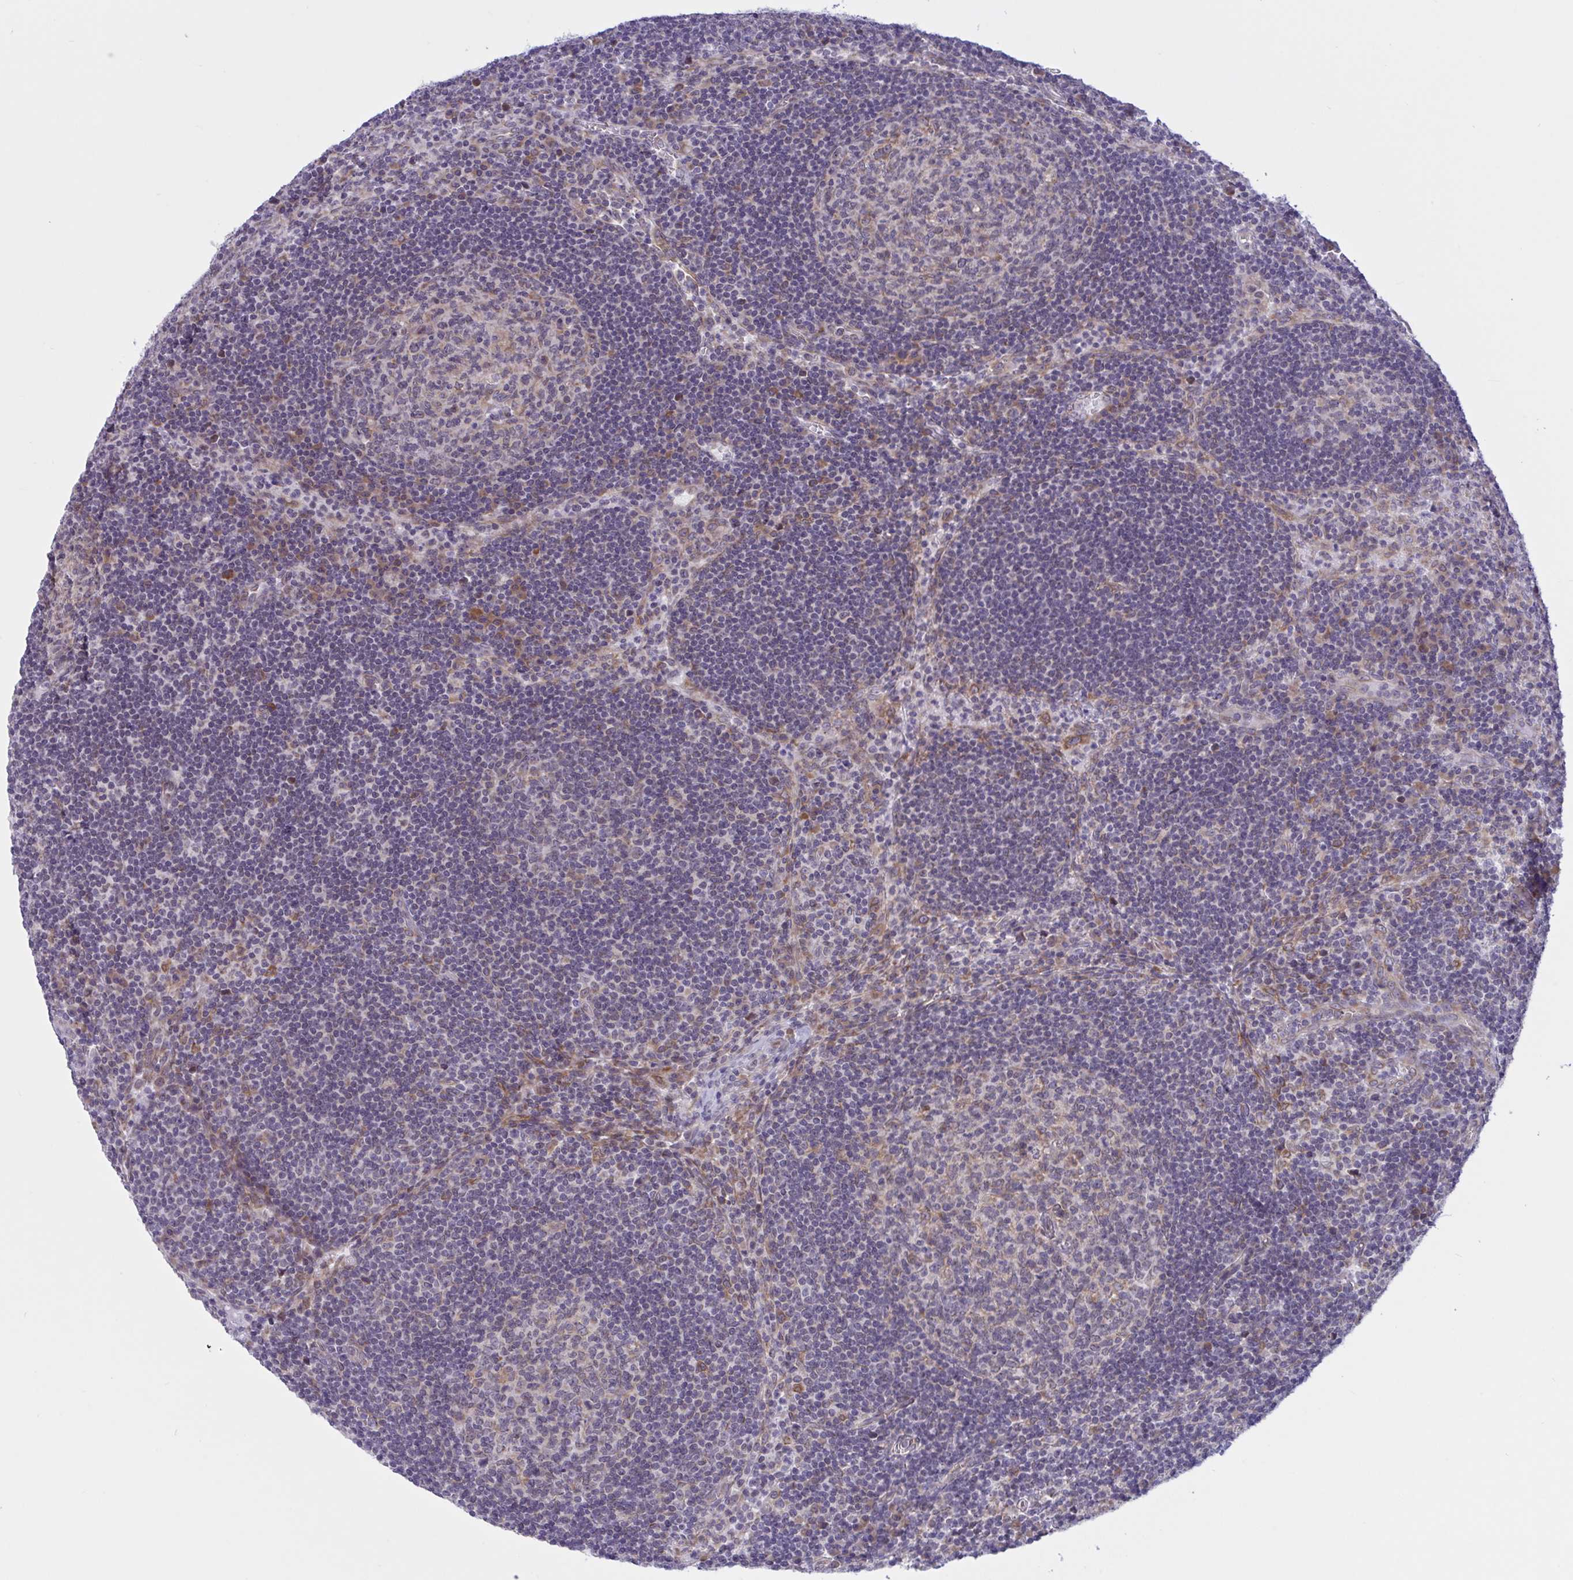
{"staining": {"intensity": "weak", "quantity": "25%-75%", "location": "cytoplasmic/membranous"}, "tissue": "lymph node", "cell_type": "Germinal center cells", "image_type": "normal", "snomed": [{"axis": "morphology", "description": "Normal tissue, NOS"}, {"axis": "topography", "description": "Lymph node"}], "caption": "The photomicrograph reveals staining of benign lymph node, revealing weak cytoplasmic/membranous protein staining (brown color) within germinal center cells.", "gene": "CAMLG", "patient": {"sex": "male", "age": 67}}